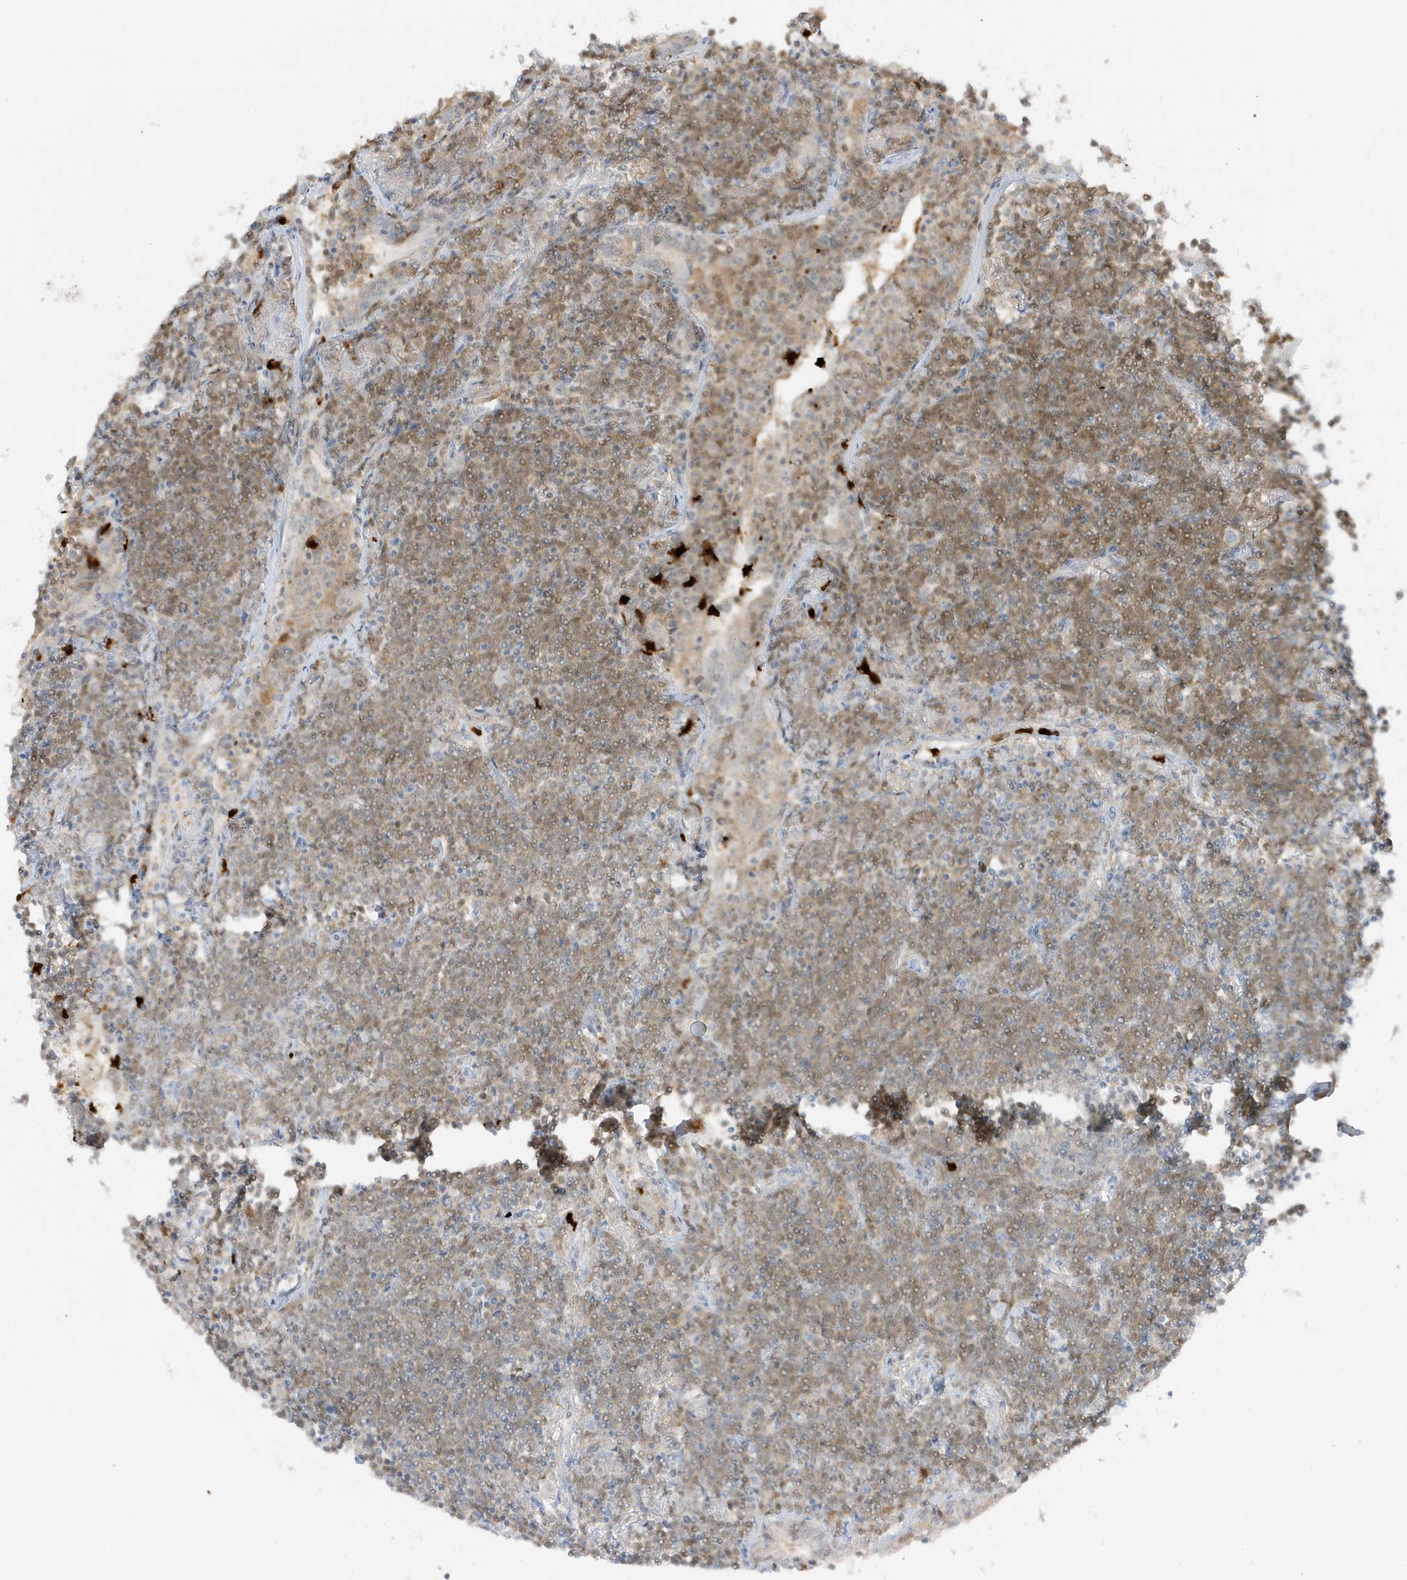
{"staining": {"intensity": "weak", "quantity": "25%-75%", "location": "cytoplasmic/membranous"}, "tissue": "lymphoma", "cell_type": "Tumor cells", "image_type": "cancer", "snomed": [{"axis": "morphology", "description": "Malignant lymphoma, non-Hodgkin's type, Low grade"}, {"axis": "topography", "description": "Lung"}], "caption": "DAB immunohistochemical staining of human low-grade malignant lymphoma, non-Hodgkin's type reveals weak cytoplasmic/membranous protein expression in approximately 25%-75% of tumor cells. (Brightfield microscopy of DAB IHC at high magnification).", "gene": "GCA", "patient": {"sex": "female", "age": 71}}